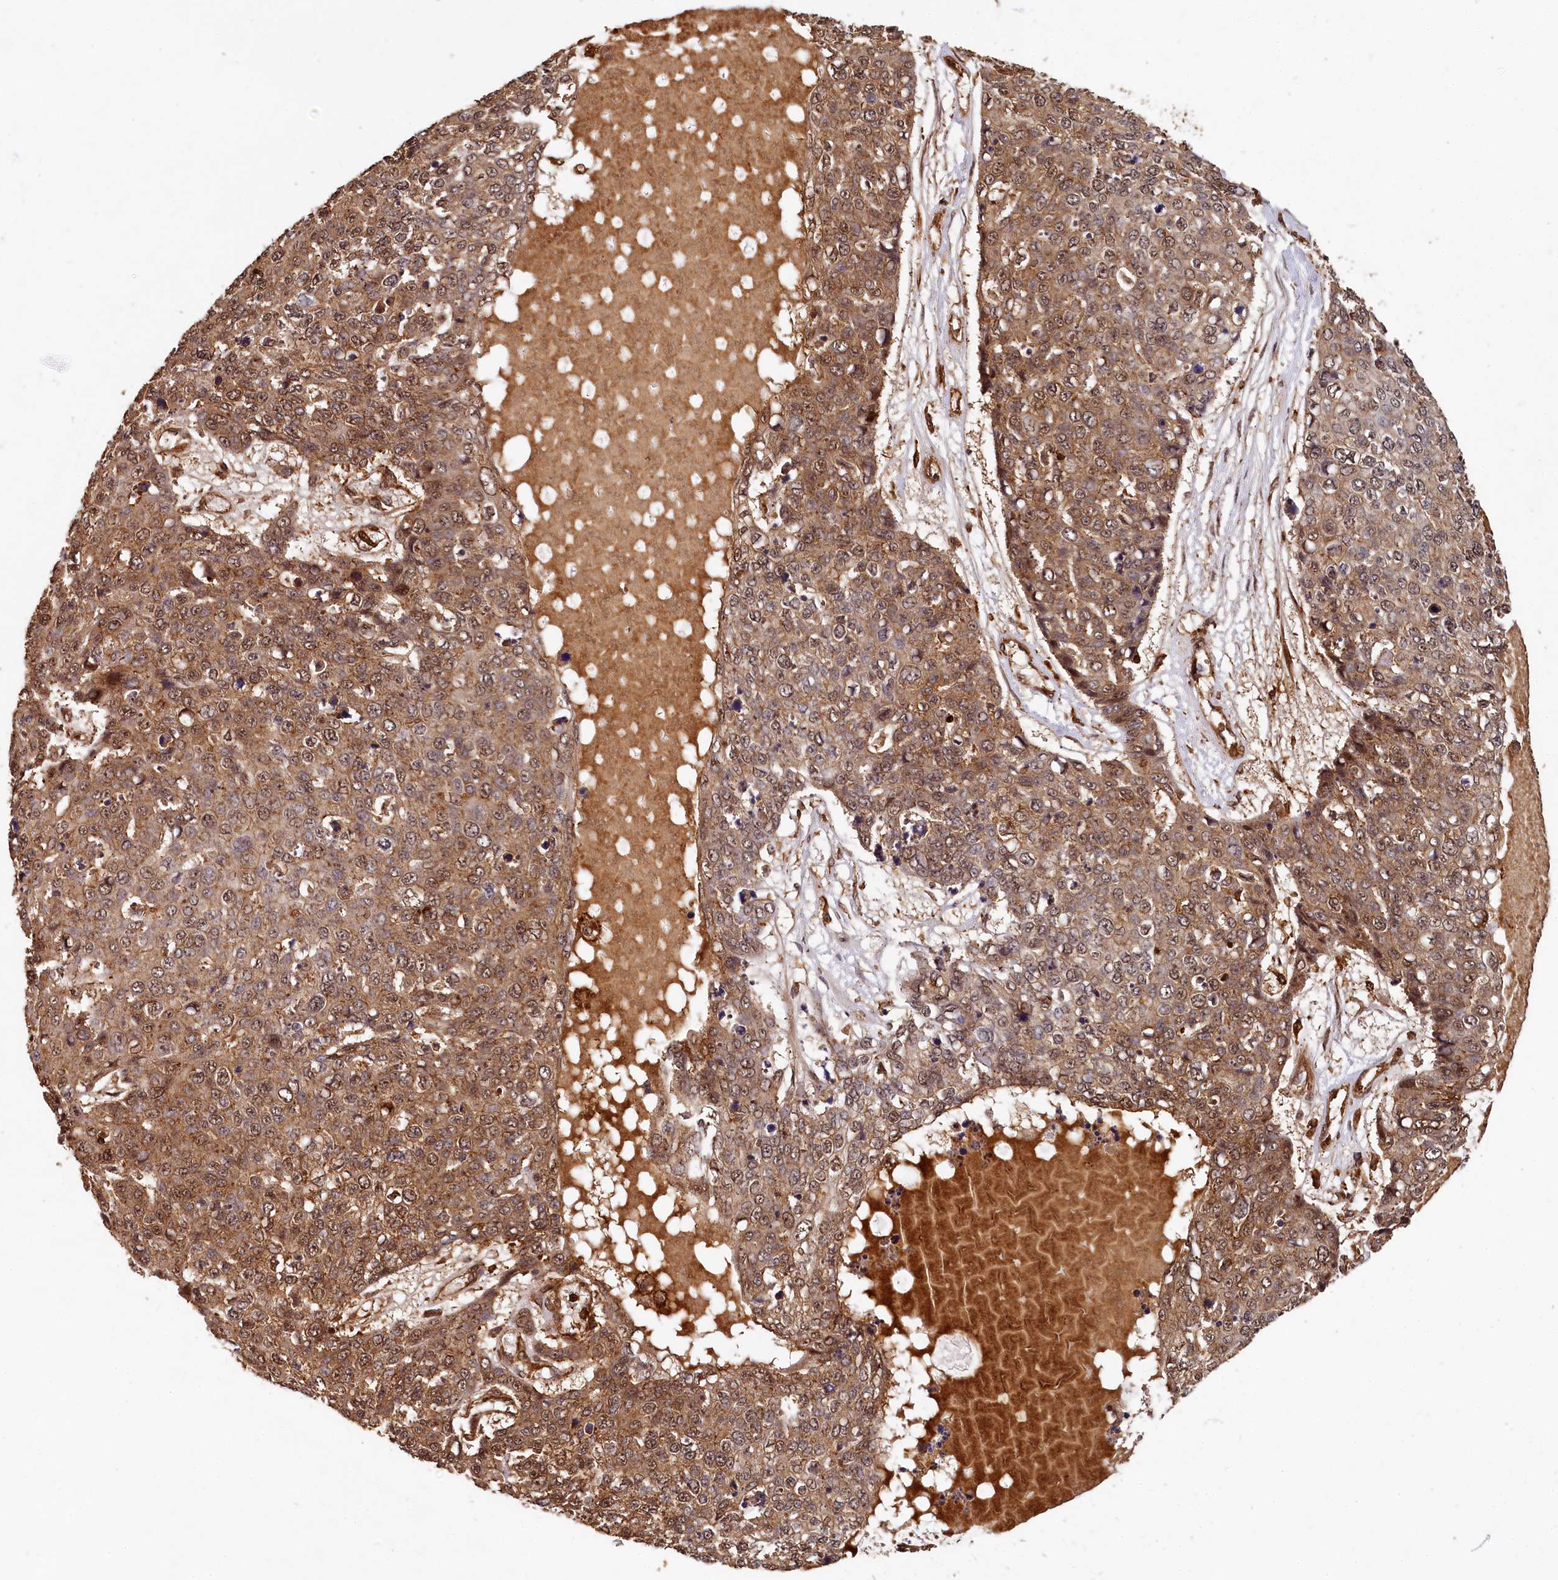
{"staining": {"intensity": "moderate", "quantity": ">75%", "location": "cytoplasmic/membranous,nuclear"}, "tissue": "skin cancer", "cell_type": "Tumor cells", "image_type": "cancer", "snomed": [{"axis": "morphology", "description": "Squamous cell carcinoma, NOS"}, {"axis": "topography", "description": "Skin"}], "caption": "Protein staining of skin squamous cell carcinoma tissue displays moderate cytoplasmic/membranous and nuclear staining in about >75% of tumor cells.", "gene": "STUB1", "patient": {"sex": "female", "age": 44}}